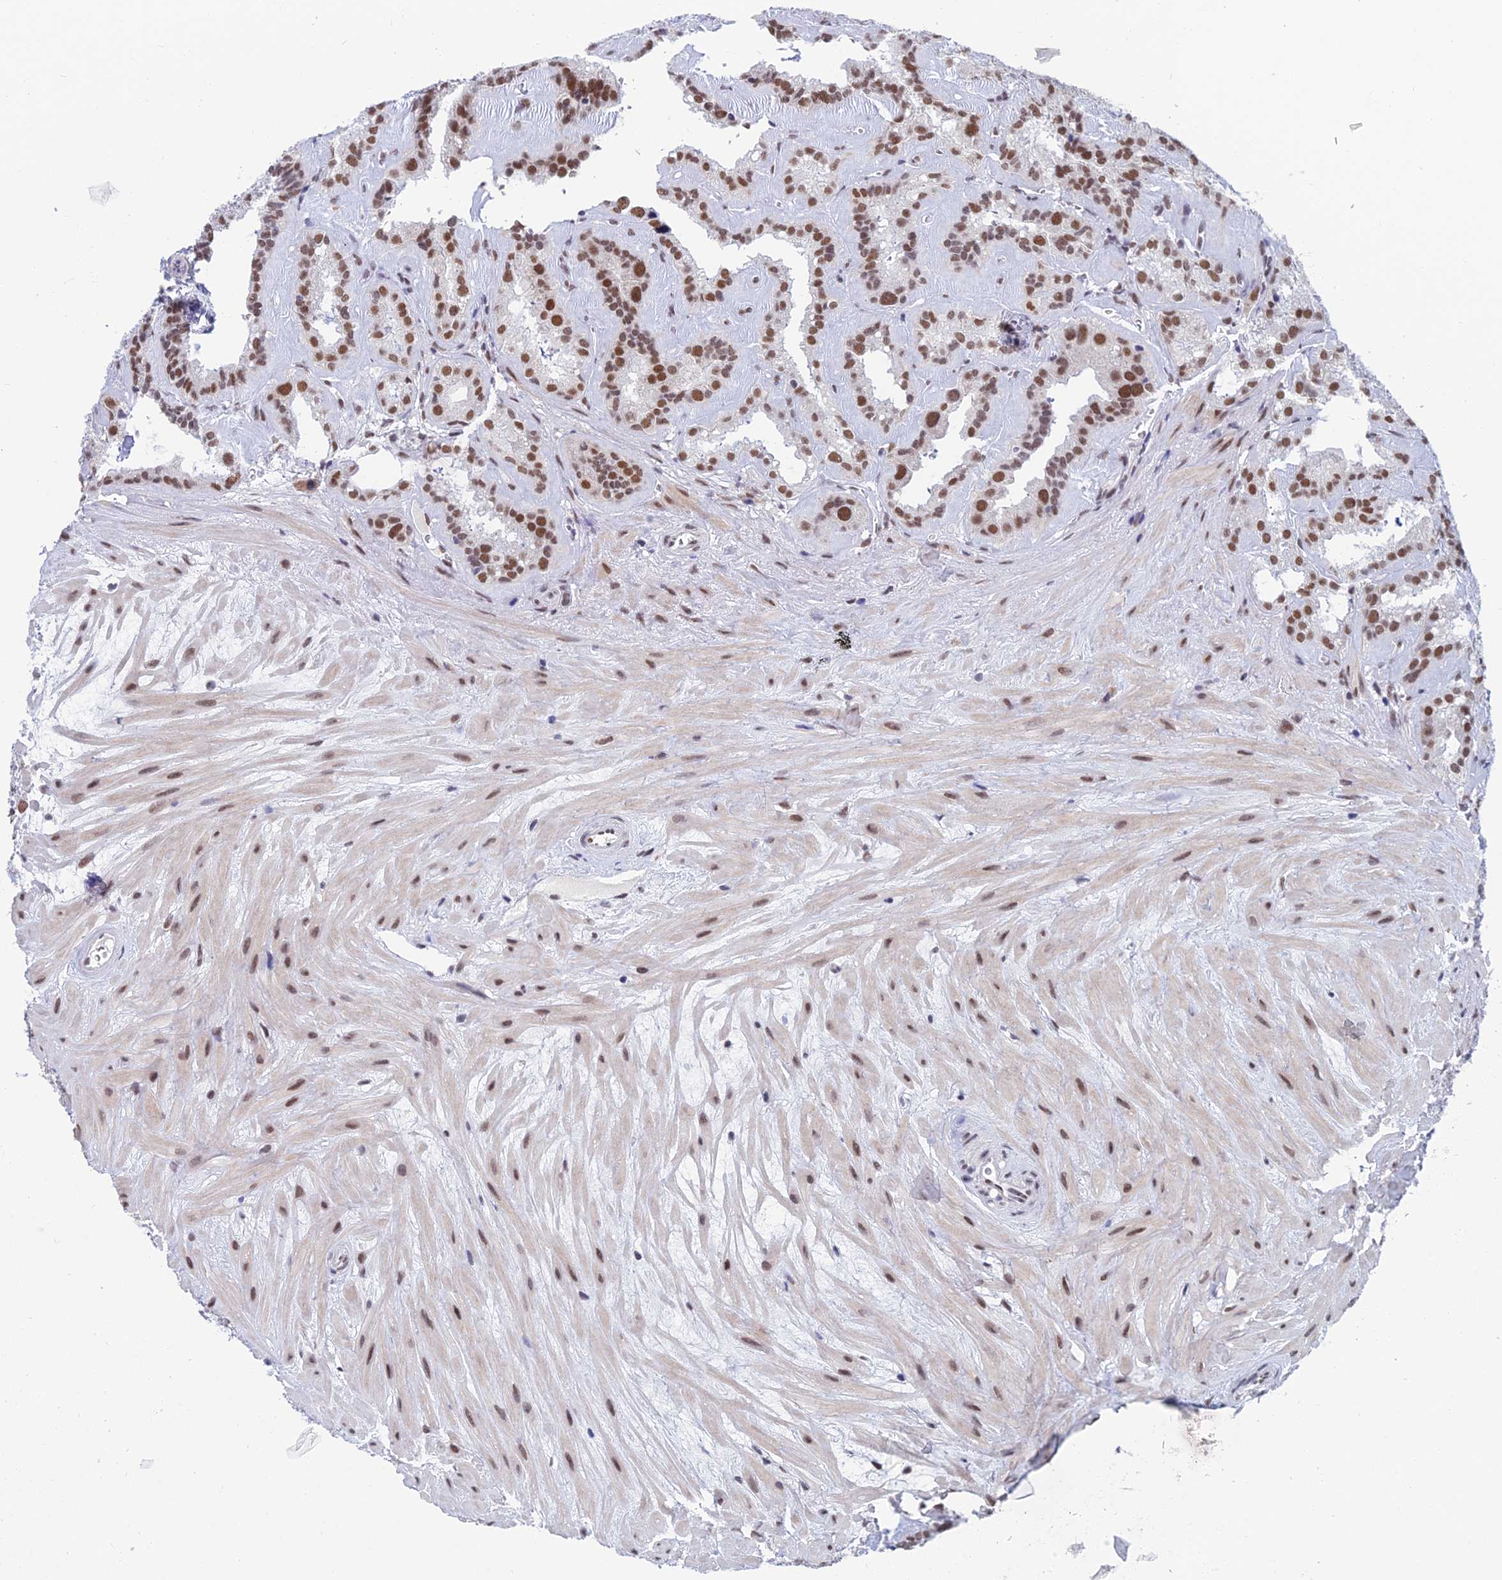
{"staining": {"intensity": "moderate", "quantity": ">75%", "location": "nuclear"}, "tissue": "seminal vesicle", "cell_type": "Glandular cells", "image_type": "normal", "snomed": [{"axis": "morphology", "description": "Normal tissue, NOS"}, {"axis": "topography", "description": "Prostate"}, {"axis": "topography", "description": "Seminal veicle"}], "caption": "A micrograph showing moderate nuclear positivity in approximately >75% of glandular cells in benign seminal vesicle, as visualized by brown immunohistochemical staining.", "gene": "NABP2", "patient": {"sex": "male", "age": 59}}